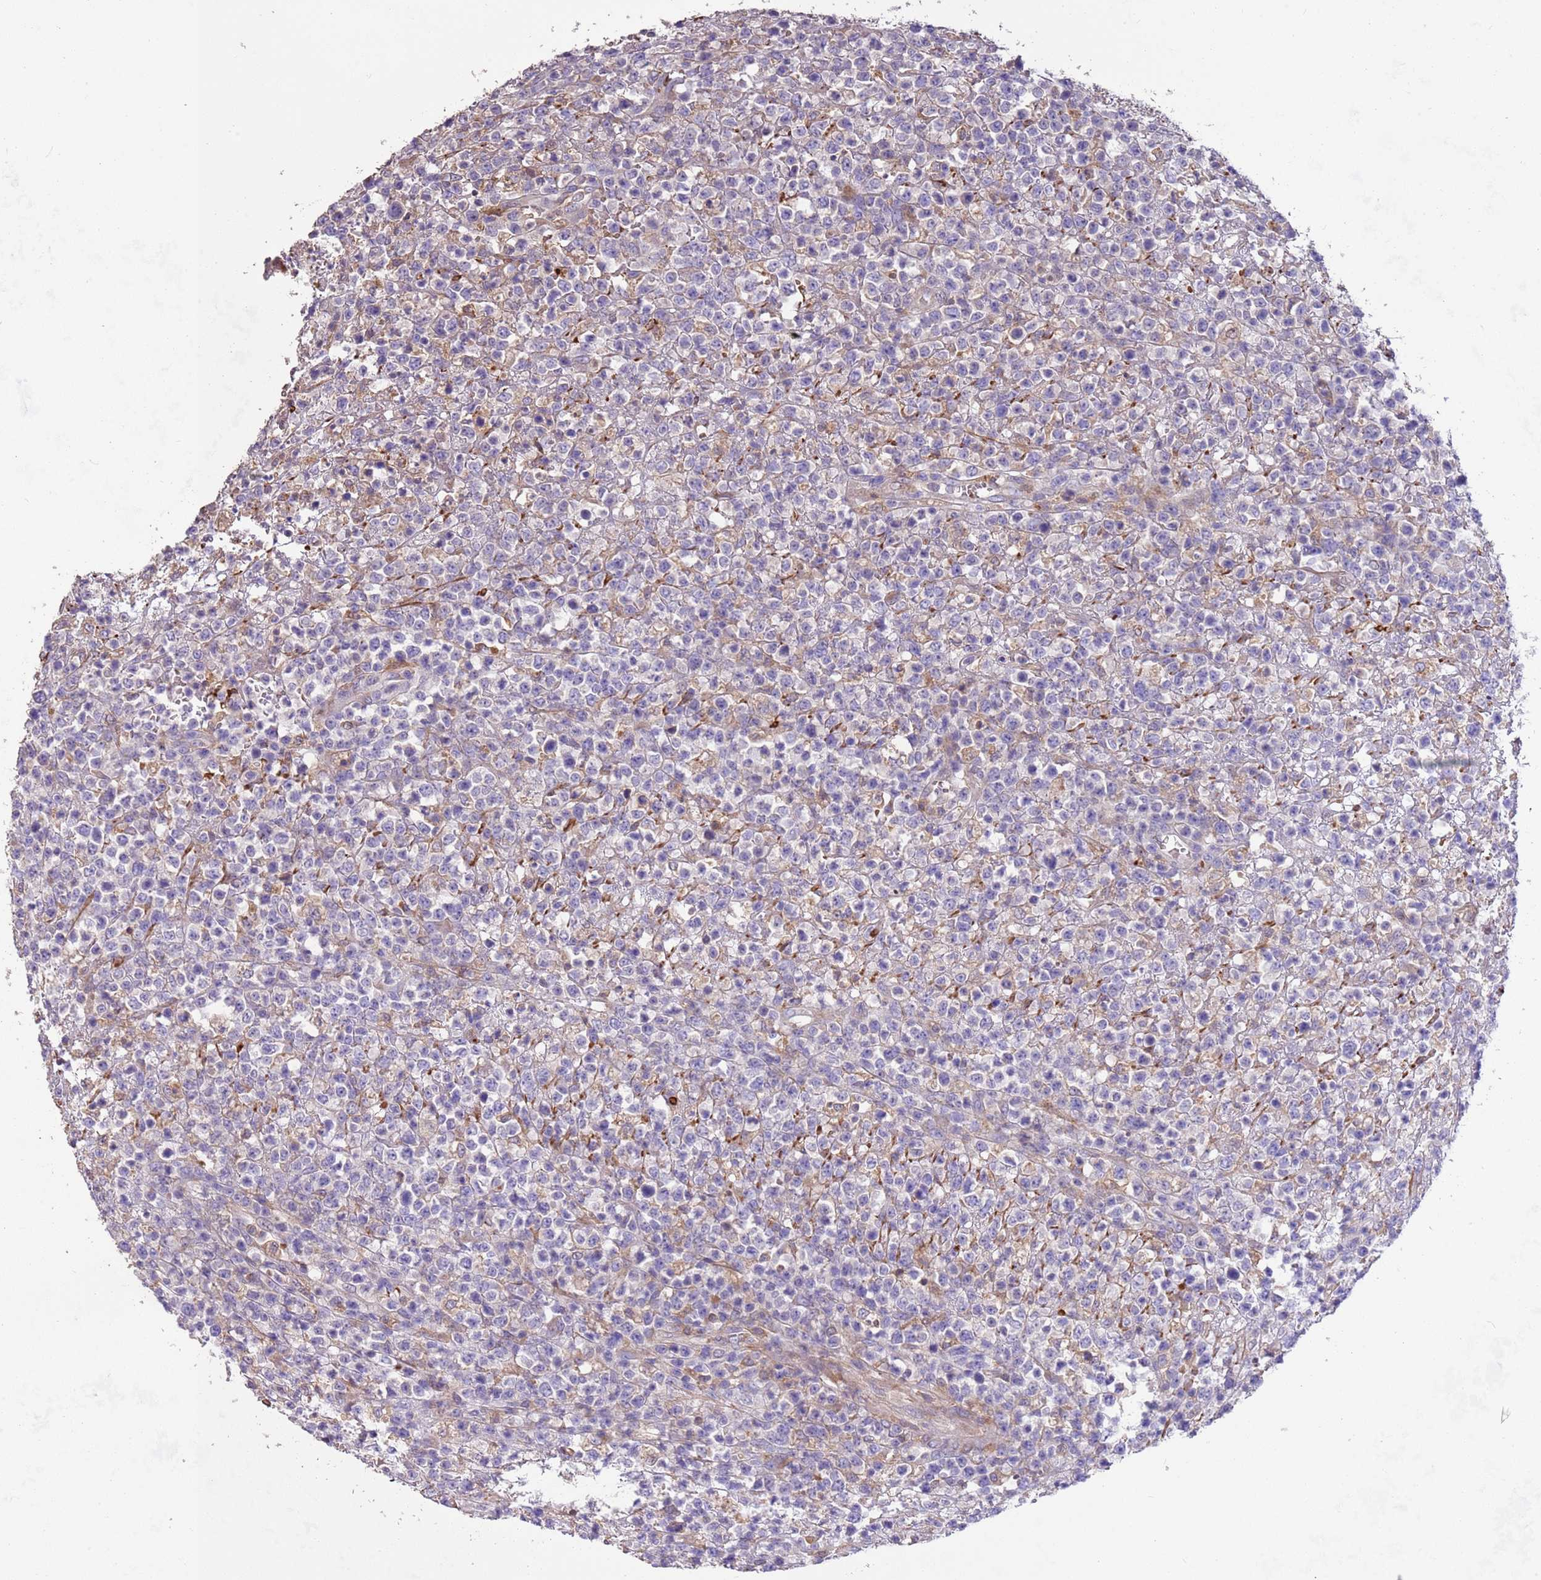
{"staining": {"intensity": "negative", "quantity": "none", "location": "none"}, "tissue": "lymphoma", "cell_type": "Tumor cells", "image_type": "cancer", "snomed": [{"axis": "morphology", "description": "Malignant lymphoma, non-Hodgkin's type, High grade"}, {"axis": "topography", "description": "Colon"}], "caption": "A histopathology image of human malignant lymphoma, non-Hodgkin's type (high-grade) is negative for staining in tumor cells. (DAB (3,3'-diaminobenzidine) IHC, high magnification).", "gene": "PIGA", "patient": {"sex": "female", "age": 53}}